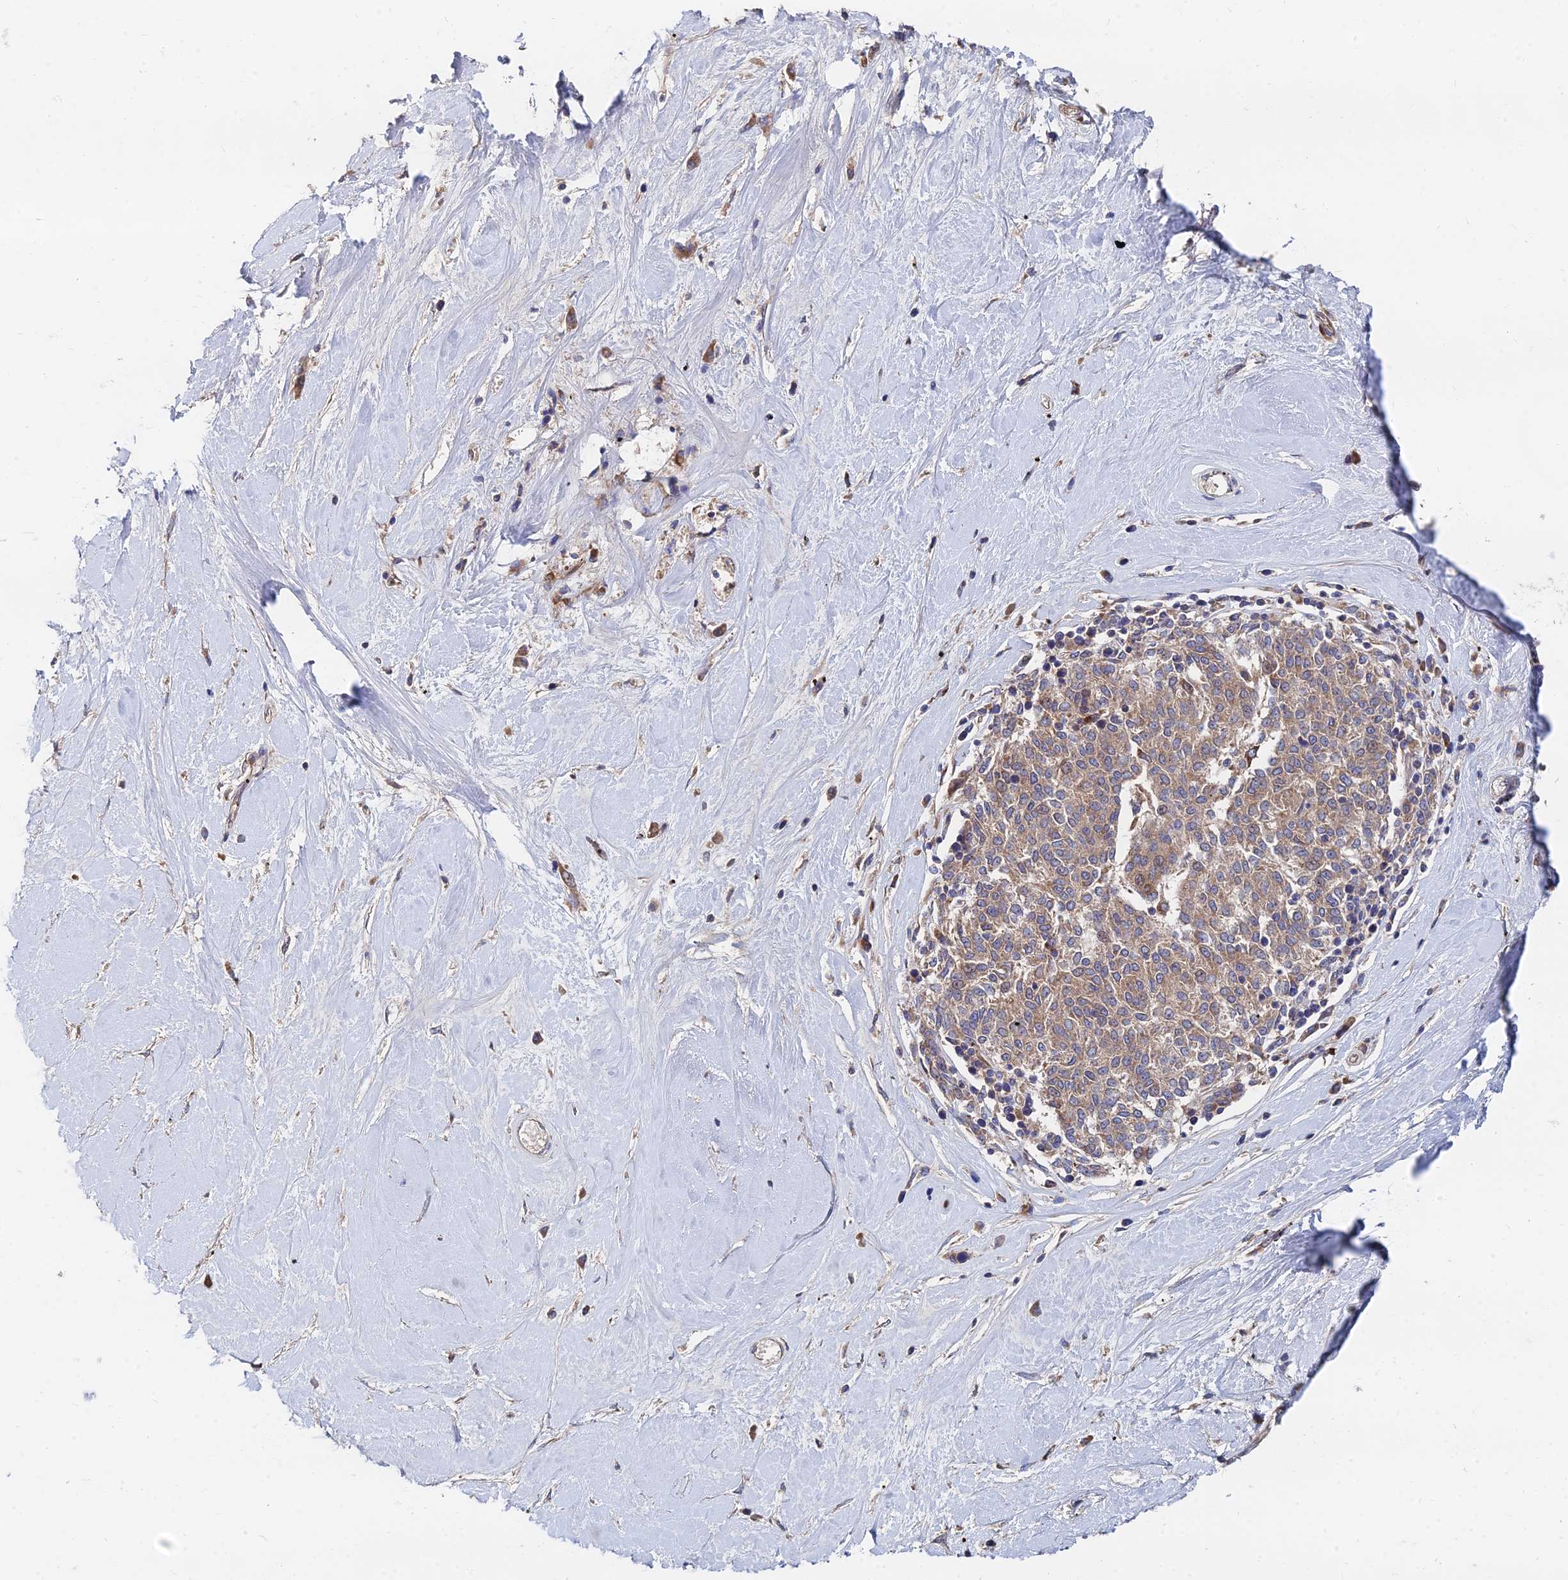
{"staining": {"intensity": "moderate", "quantity": ">75%", "location": "cytoplasmic/membranous"}, "tissue": "melanoma", "cell_type": "Tumor cells", "image_type": "cancer", "snomed": [{"axis": "morphology", "description": "Malignant melanoma, NOS"}, {"axis": "topography", "description": "Skin"}], "caption": "DAB (3,3'-diaminobenzidine) immunohistochemical staining of malignant melanoma demonstrates moderate cytoplasmic/membranous protein staining in about >75% of tumor cells.", "gene": "CCZ1", "patient": {"sex": "female", "age": 72}}